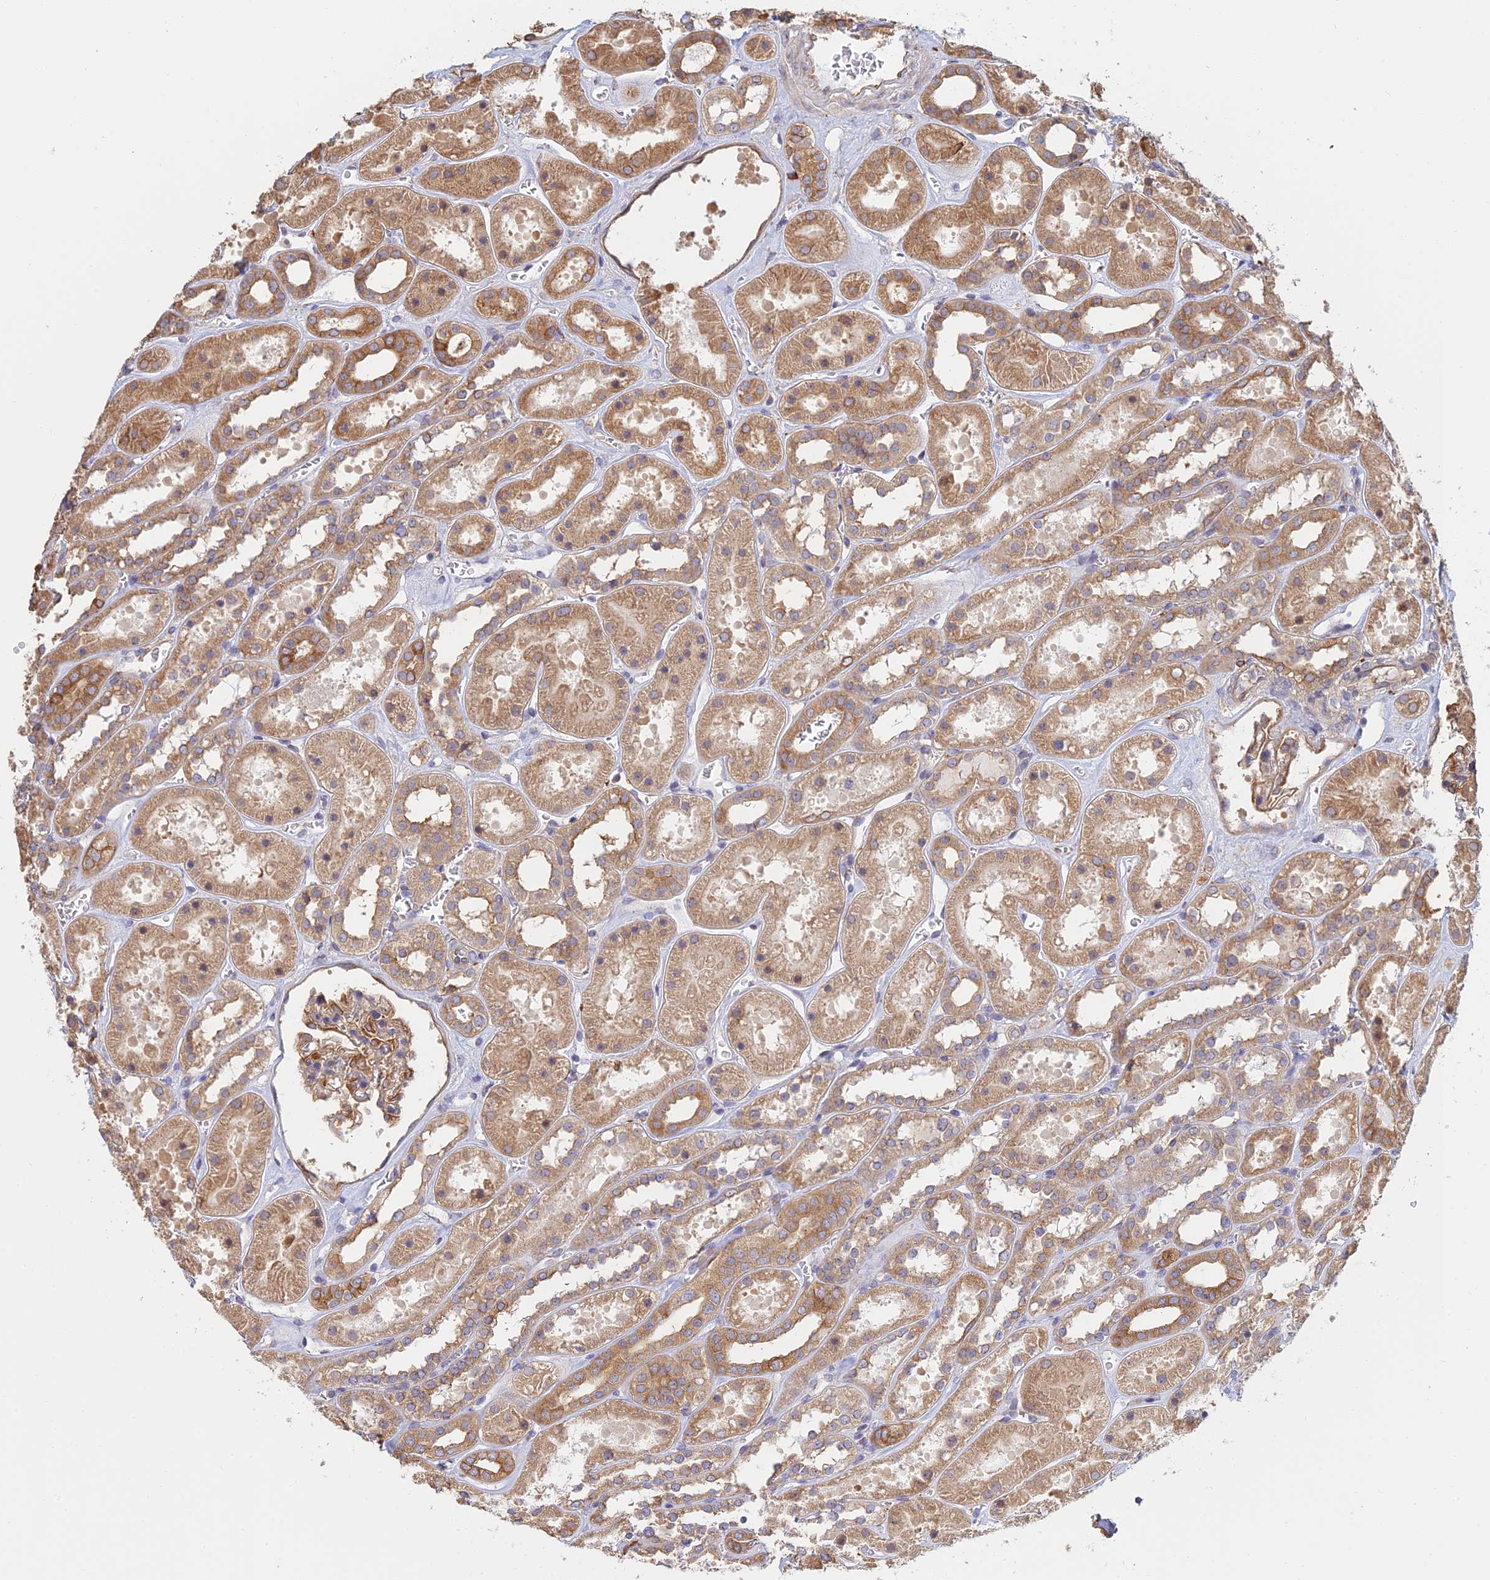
{"staining": {"intensity": "moderate", "quantity": "25%-75%", "location": "cytoplasmic/membranous"}, "tissue": "kidney", "cell_type": "Cells in glomeruli", "image_type": "normal", "snomed": [{"axis": "morphology", "description": "Normal tissue, NOS"}, {"axis": "topography", "description": "Kidney"}], "caption": "Brown immunohistochemical staining in normal kidney shows moderate cytoplasmic/membranous positivity in about 25%-75% of cells in glomeruli.", "gene": "WBP11", "patient": {"sex": "female", "age": 41}}